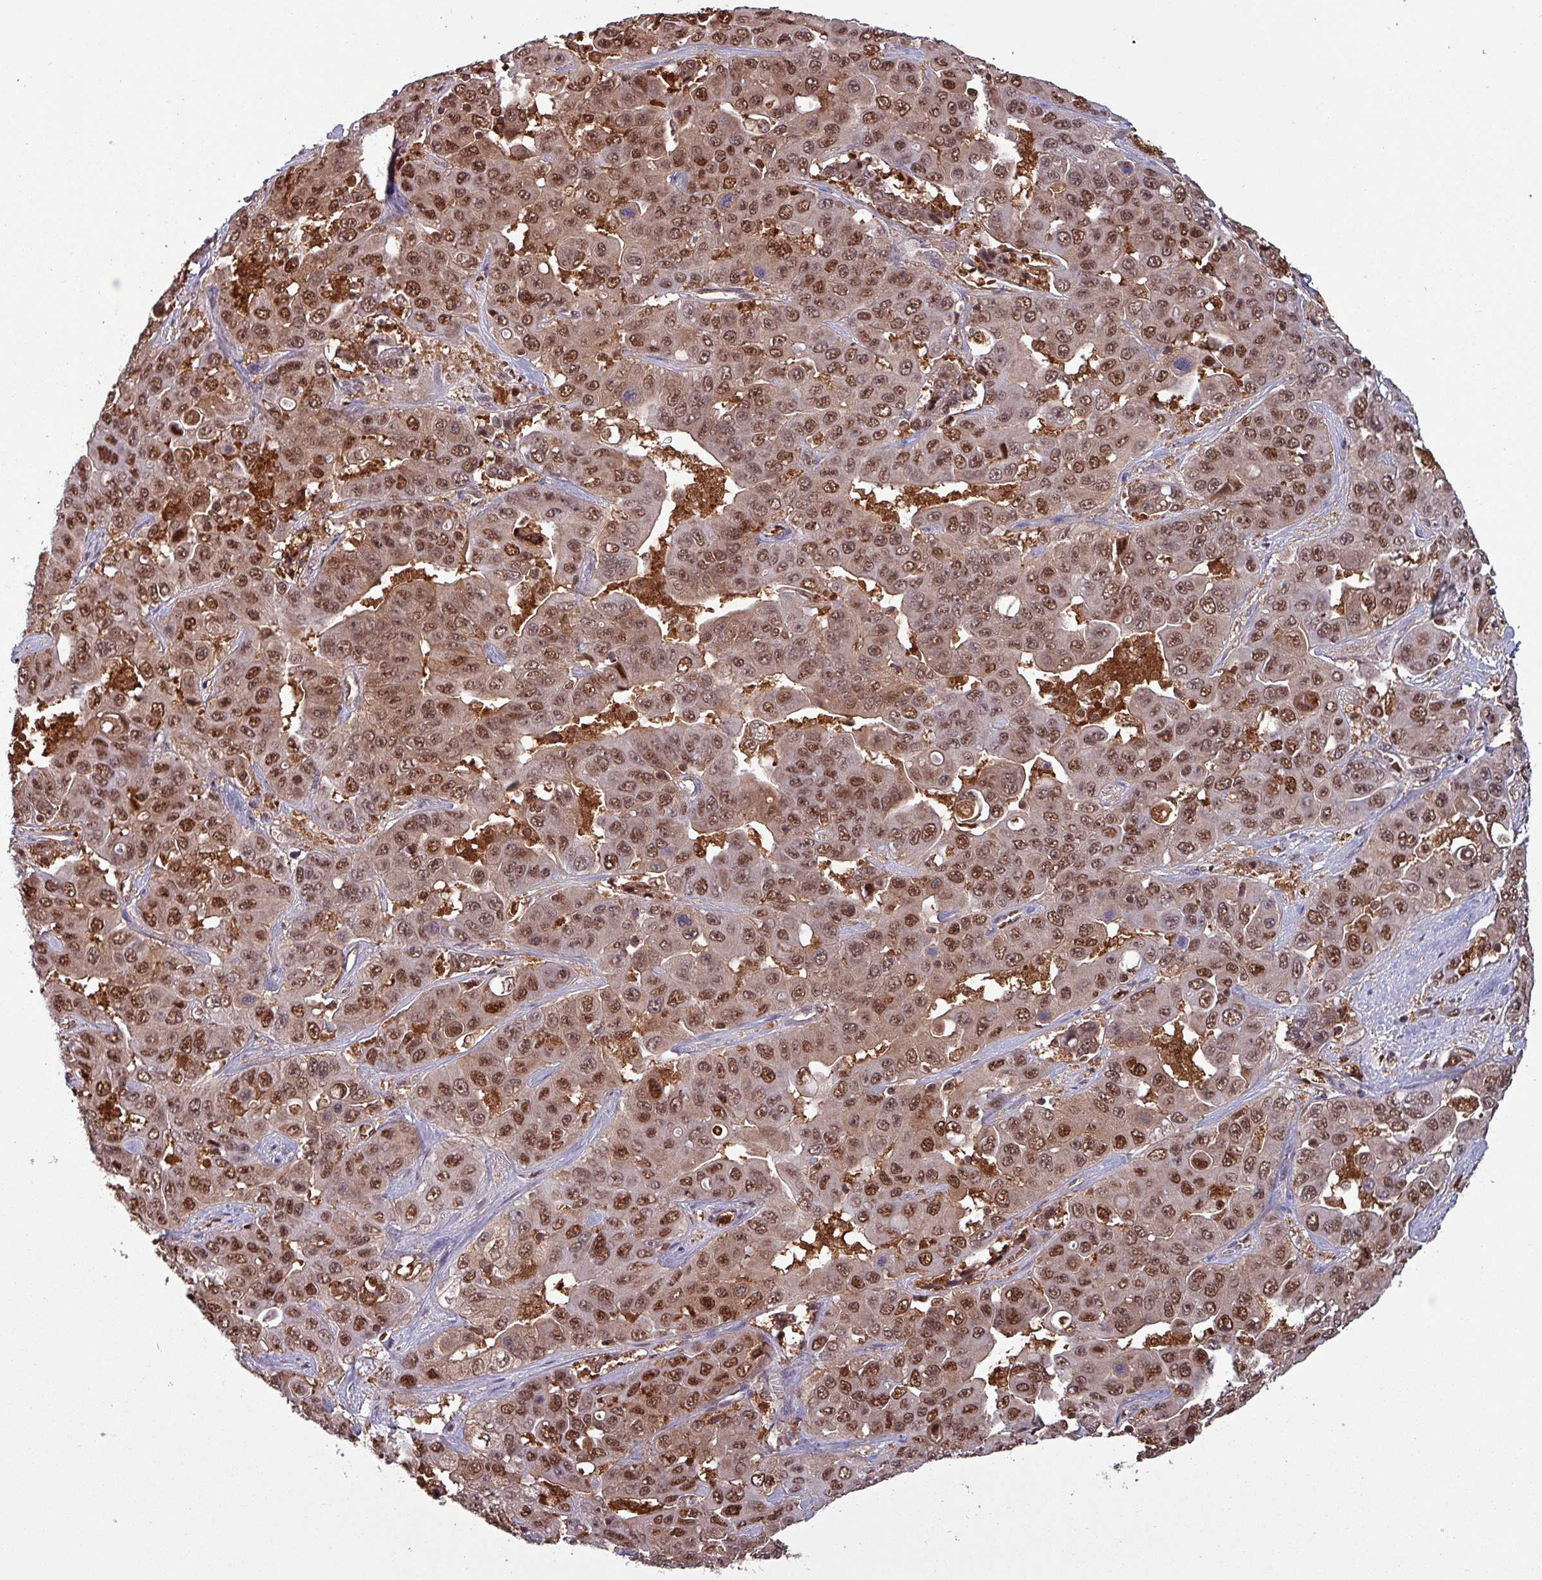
{"staining": {"intensity": "moderate", "quantity": ">75%", "location": "nuclear"}, "tissue": "liver cancer", "cell_type": "Tumor cells", "image_type": "cancer", "snomed": [{"axis": "morphology", "description": "Cholangiocarcinoma"}, {"axis": "topography", "description": "Liver"}], "caption": "The micrograph reveals immunohistochemical staining of cholangiocarcinoma (liver). There is moderate nuclear expression is appreciated in approximately >75% of tumor cells.", "gene": "PSMB8", "patient": {"sex": "female", "age": 52}}